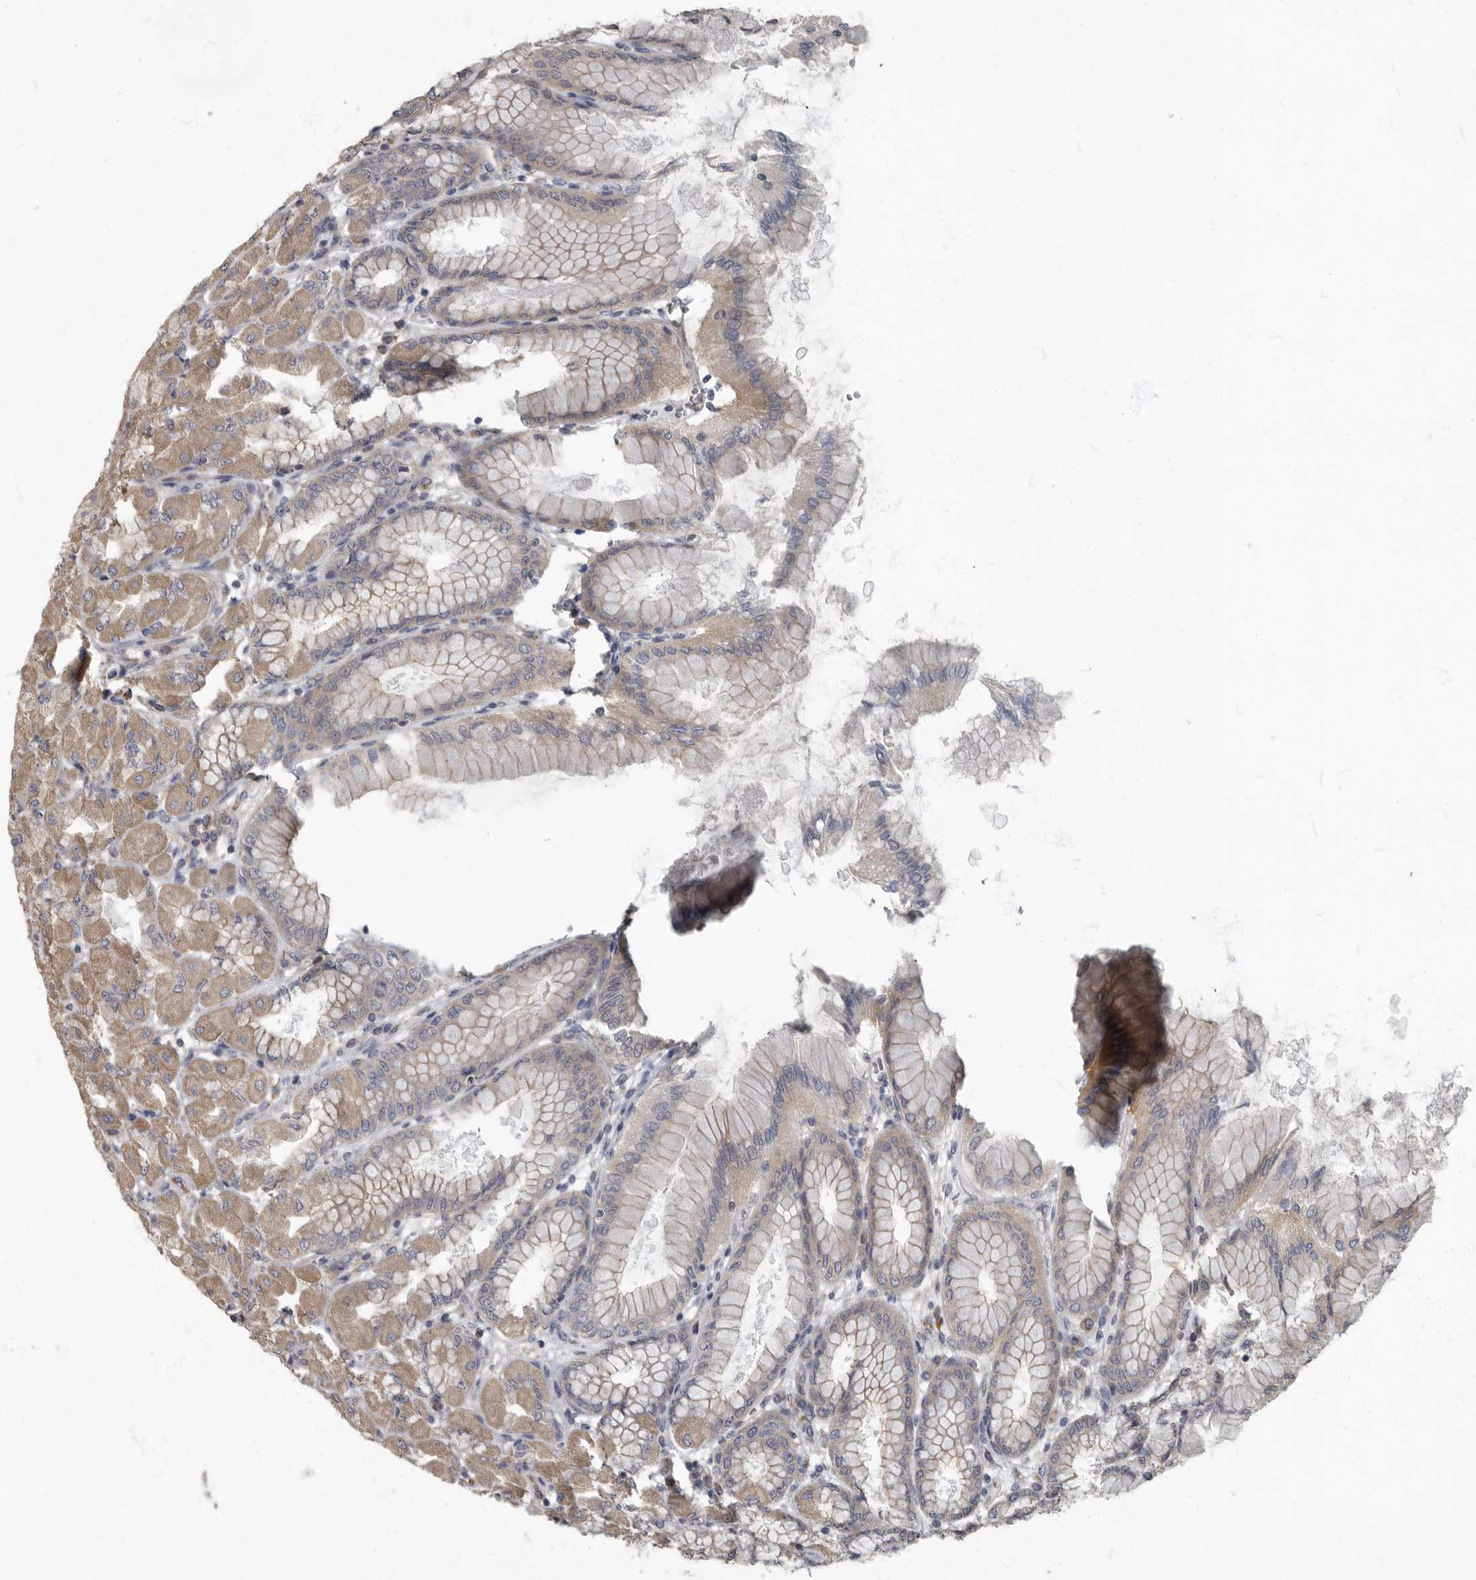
{"staining": {"intensity": "moderate", "quantity": "25%-75%", "location": "cytoplasmic/membranous"}, "tissue": "stomach", "cell_type": "Glandular cells", "image_type": "normal", "snomed": [{"axis": "morphology", "description": "Normal tissue, NOS"}, {"axis": "topography", "description": "Stomach, upper"}], "caption": "IHC image of normal stomach stained for a protein (brown), which reveals medium levels of moderate cytoplasmic/membranous expression in approximately 25%-75% of glandular cells.", "gene": "PDK1", "patient": {"sex": "female", "age": 56}}